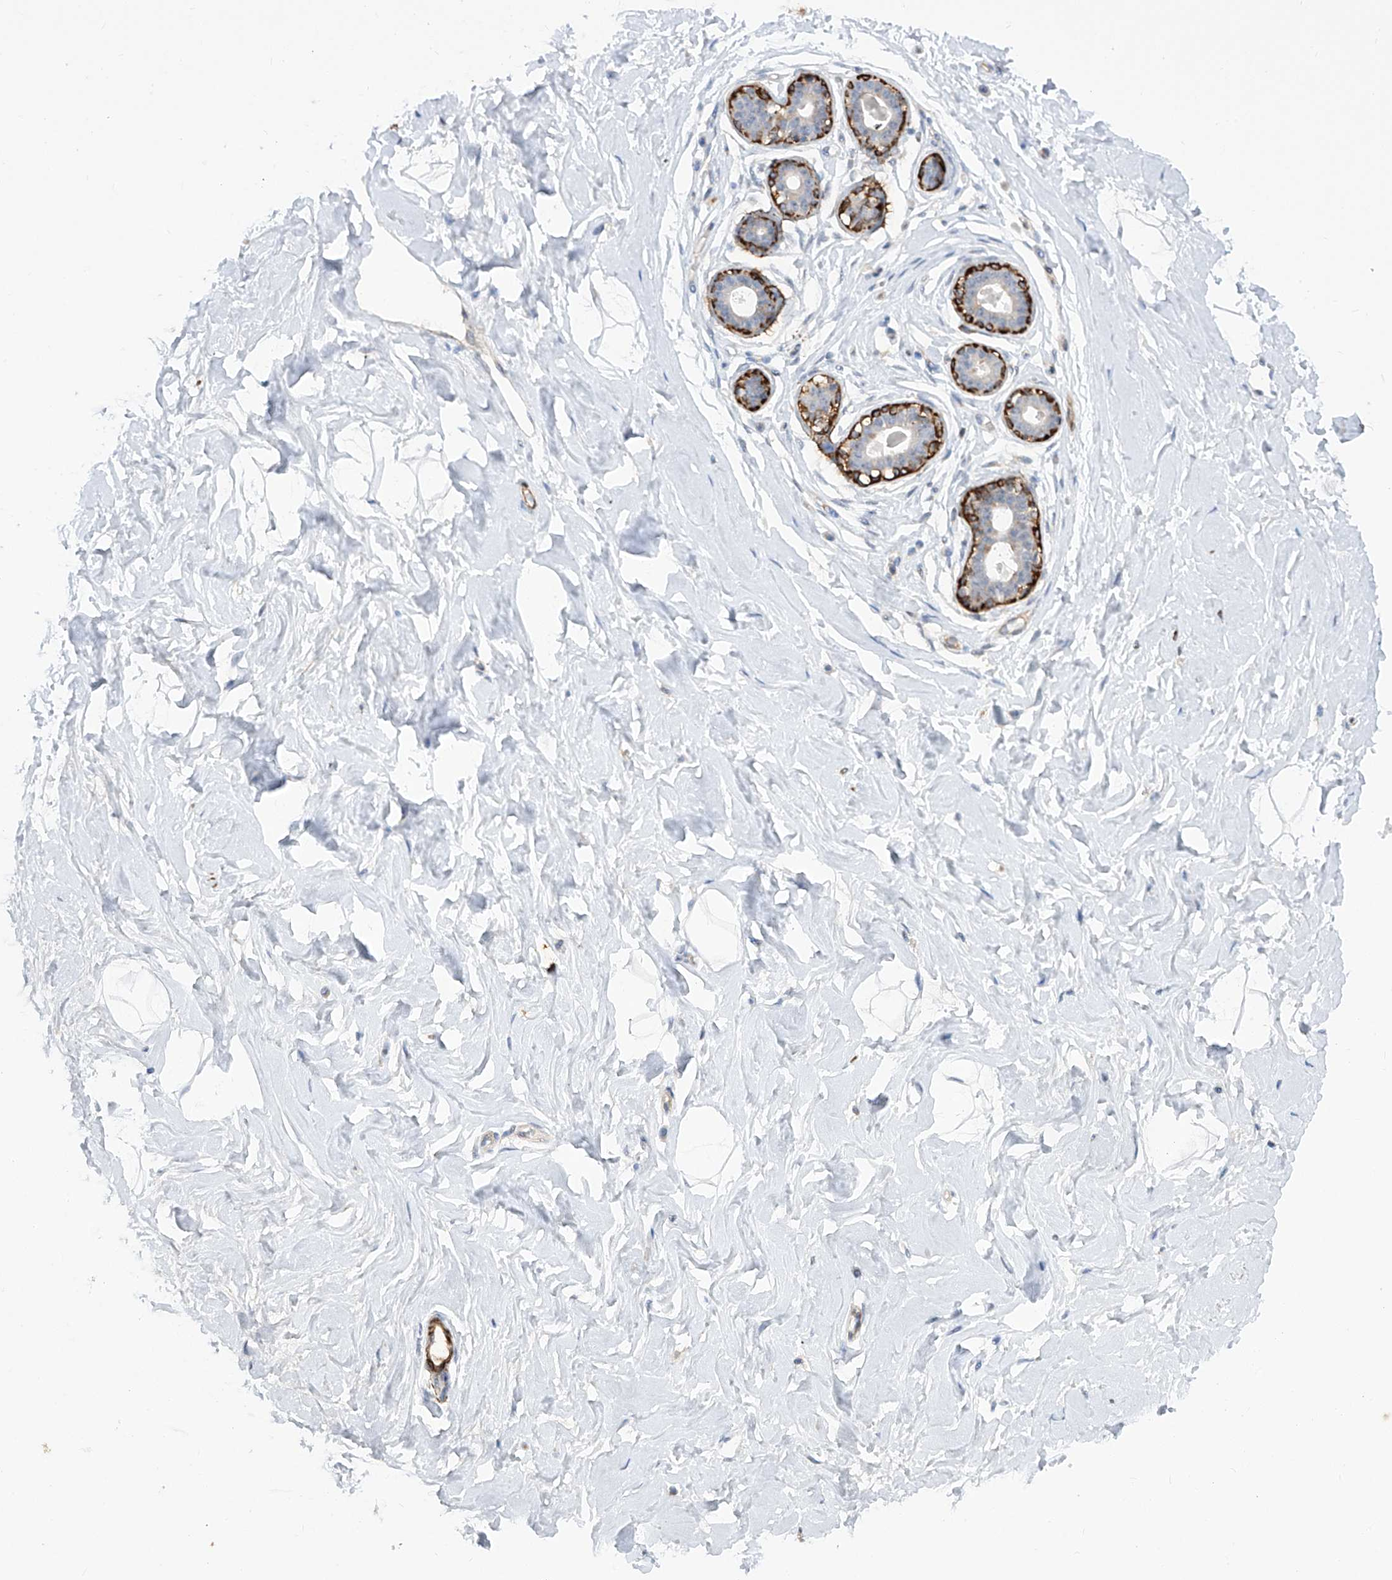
{"staining": {"intensity": "negative", "quantity": "none", "location": "none"}, "tissue": "breast", "cell_type": "Adipocytes", "image_type": "normal", "snomed": [{"axis": "morphology", "description": "Normal tissue, NOS"}, {"axis": "morphology", "description": "Adenoma, NOS"}, {"axis": "topography", "description": "Breast"}], "caption": "Protein analysis of benign breast displays no significant expression in adipocytes.", "gene": "ZNF490", "patient": {"sex": "female", "age": 23}}